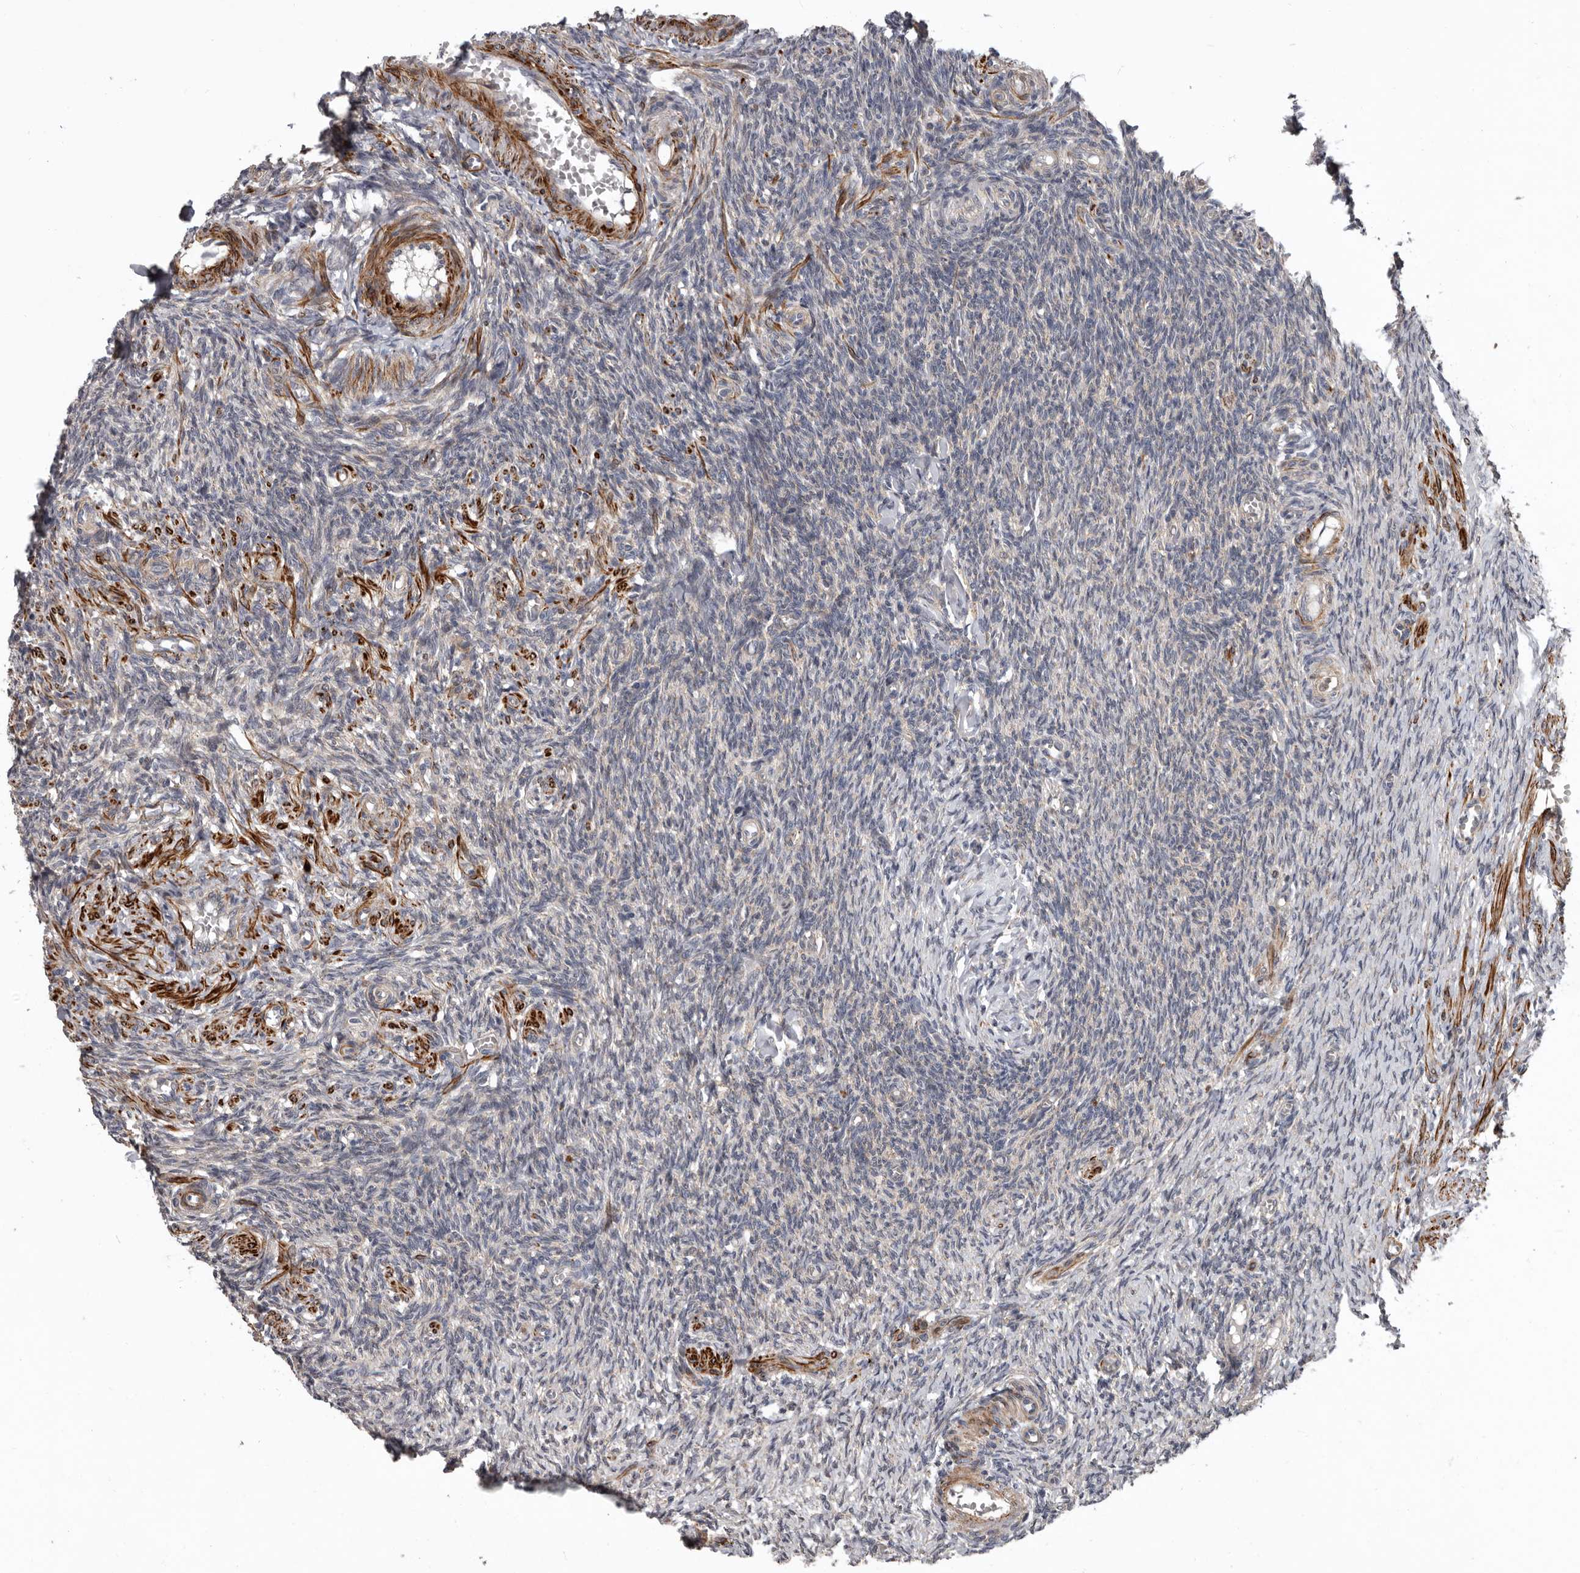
{"staining": {"intensity": "negative", "quantity": "none", "location": "none"}, "tissue": "ovary", "cell_type": "Ovarian stroma cells", "image_type": "normal", "snomed": [{"axis": "morphology", "description": "Normal tissue, NOS"}, {"axis": "topography", "description": "Ovary"}], "caption": "High power microscopy histopathology image of an IHC image of normal ovary, revealing no significant staining in ovarian stroma cells. The staining was performed using DAB (3,3'-diaminobenzidine) to visualize the protein expression in brown, while the nuclei were stained in blue with hematoxylin (Magnification: 20x).", "gene": "FGFR4", "patient": {"sex": "female", "age": 27}}